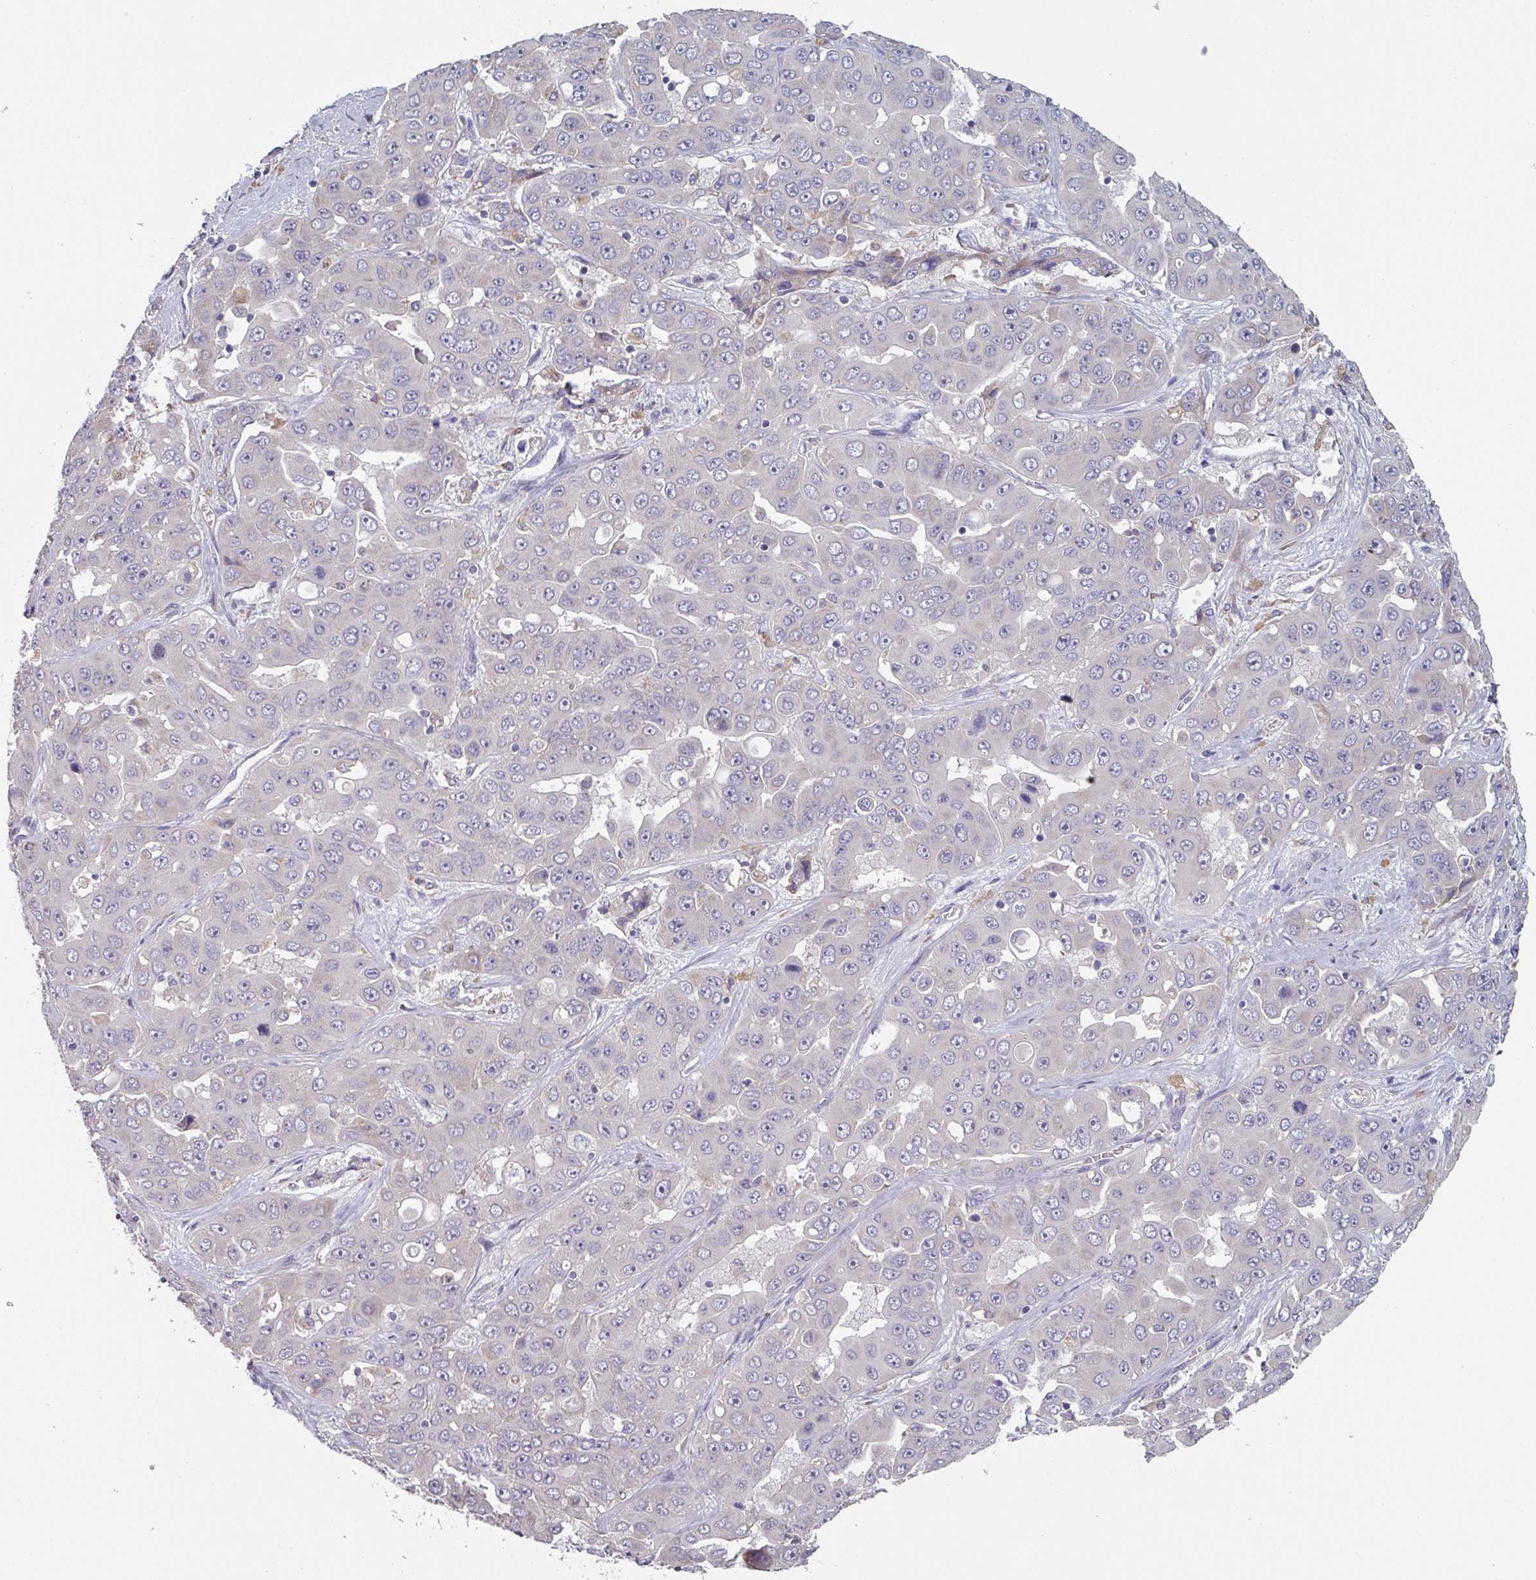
{"staining": {"intensity": "negative", "quantity": "none", "location": "none"}, "tissue": "liver cancer", "cell_type": "Tumor cells", "image_type": "cancer", "snomed": [{"axis": "morphology", "description": "Cholangiocarcinoma"}, {"axis": "topography", "description": "Liver"}], "caption": "Immunohistochemical staining of liver cancer displays no significant staining in tumor cells.", "gene": "PRAMEF8", "patient": {"sex": "female", "age": 52}}